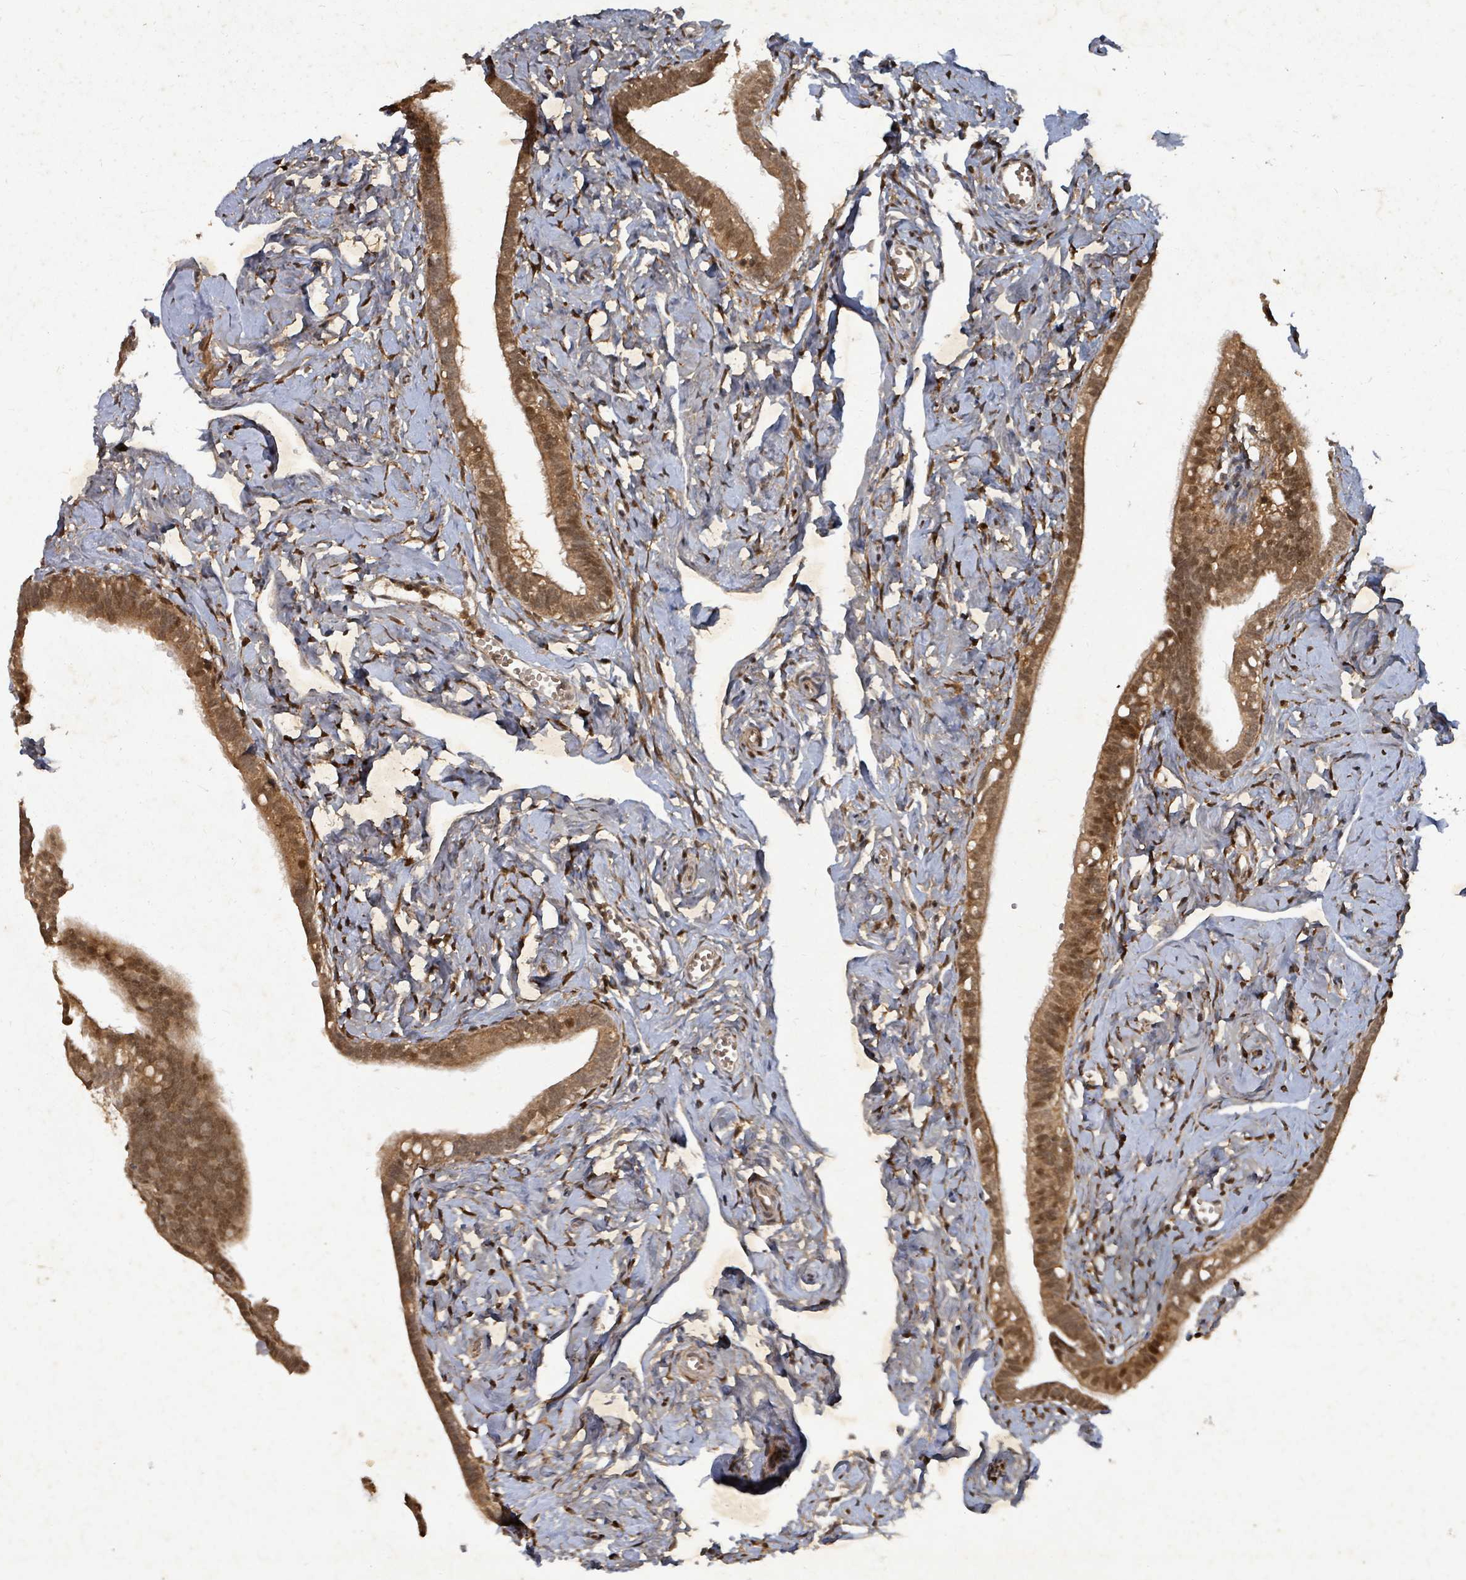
{"staining": {"intensity": "strong", "quantity": ">75%", "location": "cytoplasmic/membranous,nuclear"}, "tissue": "fallopian tube", "cell_type": "Glandular cells", "image_type": "normal", "snomed": [{"axis": "morphology", "description": "Normal tissue, NOS"}, {"axis": "topography", "description": "Fallopian tube"}], "caption": "This is an image of immunohistochemistry (IHC) staining of normal fallopian tube, which shows strong expression in the cytoplasmic/membranous,nuclear of glandular cells.", "gene": "KDM4E", "patient": {"sex": "female", "age": 66}}